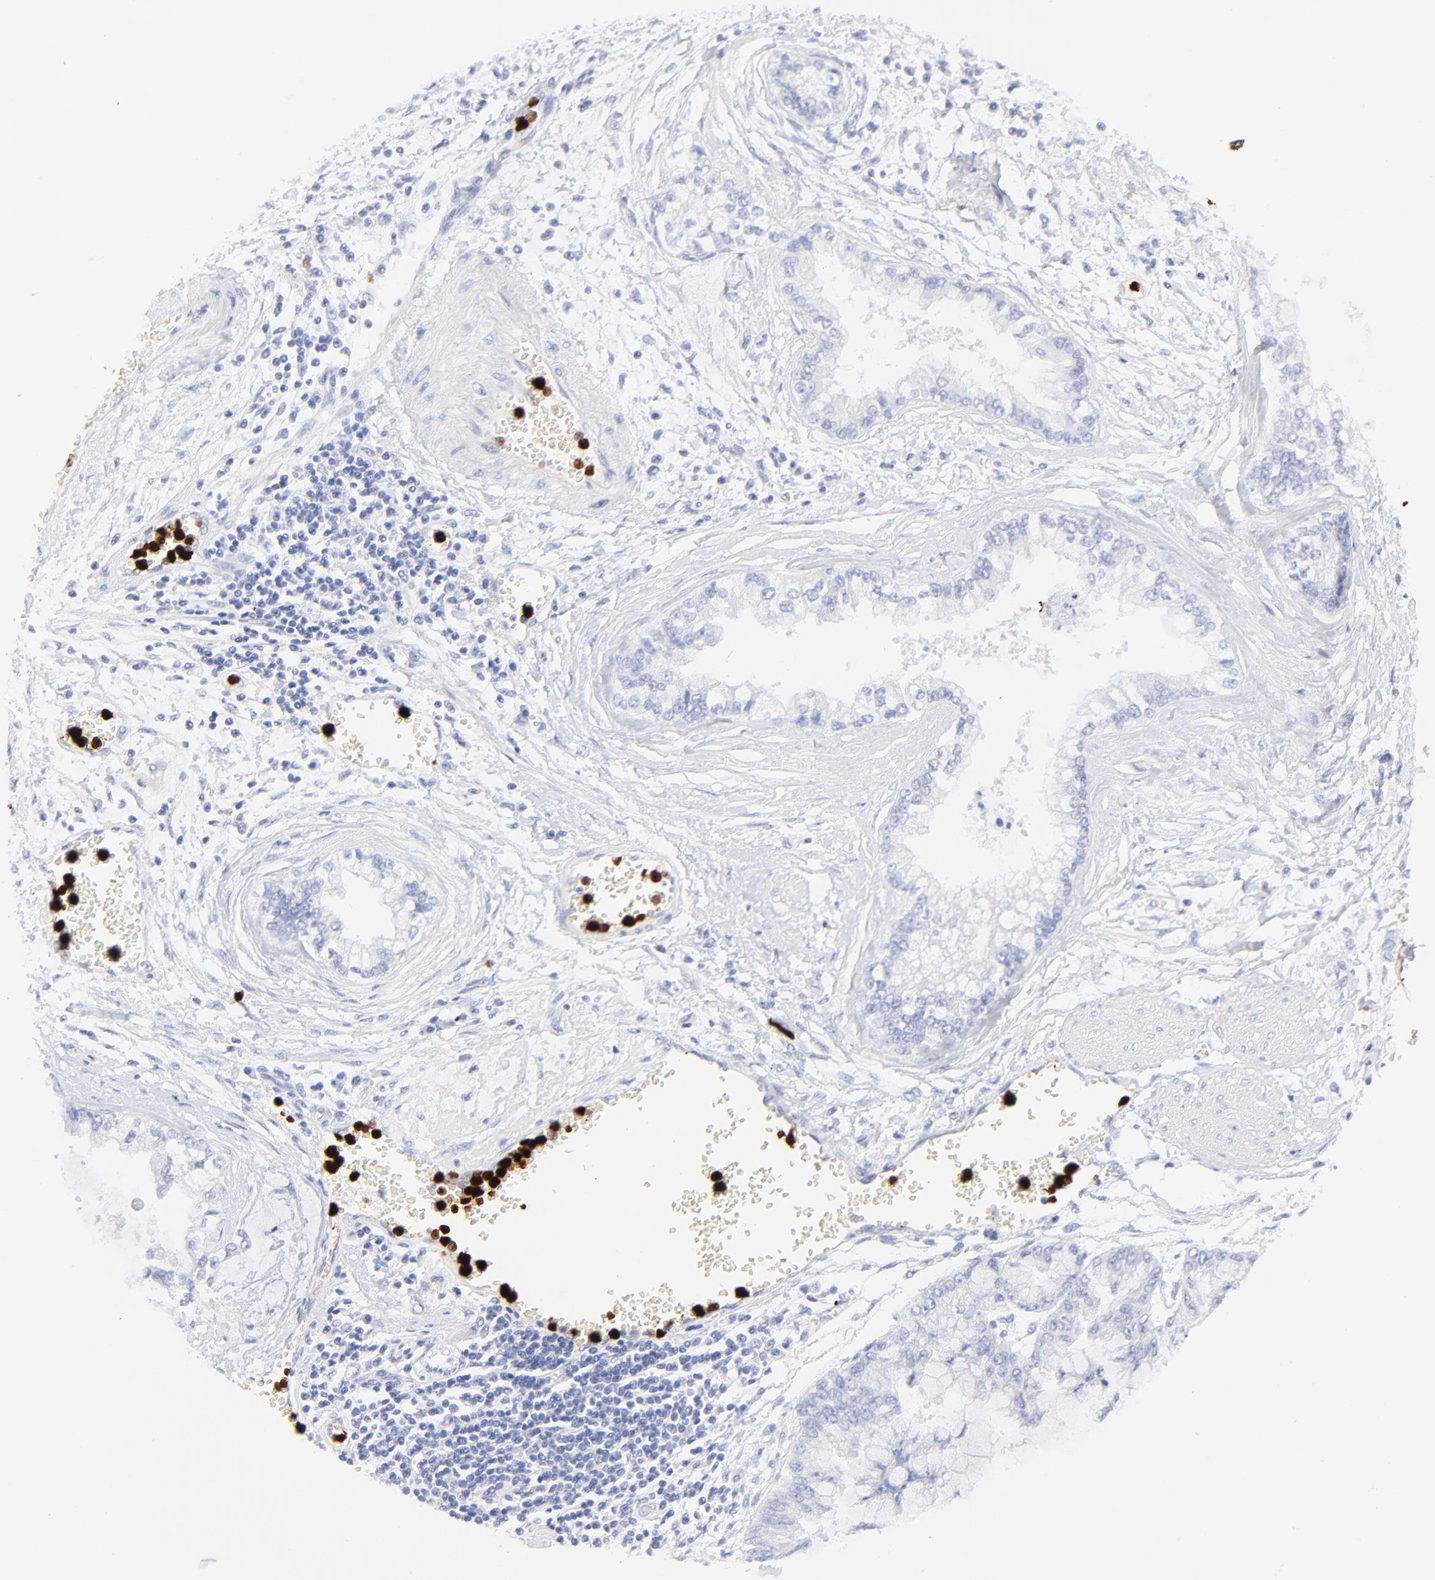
{"staining": {"intensity": "negative", "quantity": "none", "location": "none"}, "tissue": "liver cancer", "cell_type": "Tumor cells", "image_type": "cancer", "snomed": [{"axis": "morphology", "description": "Cholangiocarcinoma"}, {"axis": "topography", "description": "Liver"}], "caption": "This is a photomicrograph of IHC staining of liver cancer (cholangiocarcinoma), which shows no expression in tumor cells.", "gene": "S100A12", "patient": {"sex": "female", "age": 79}}